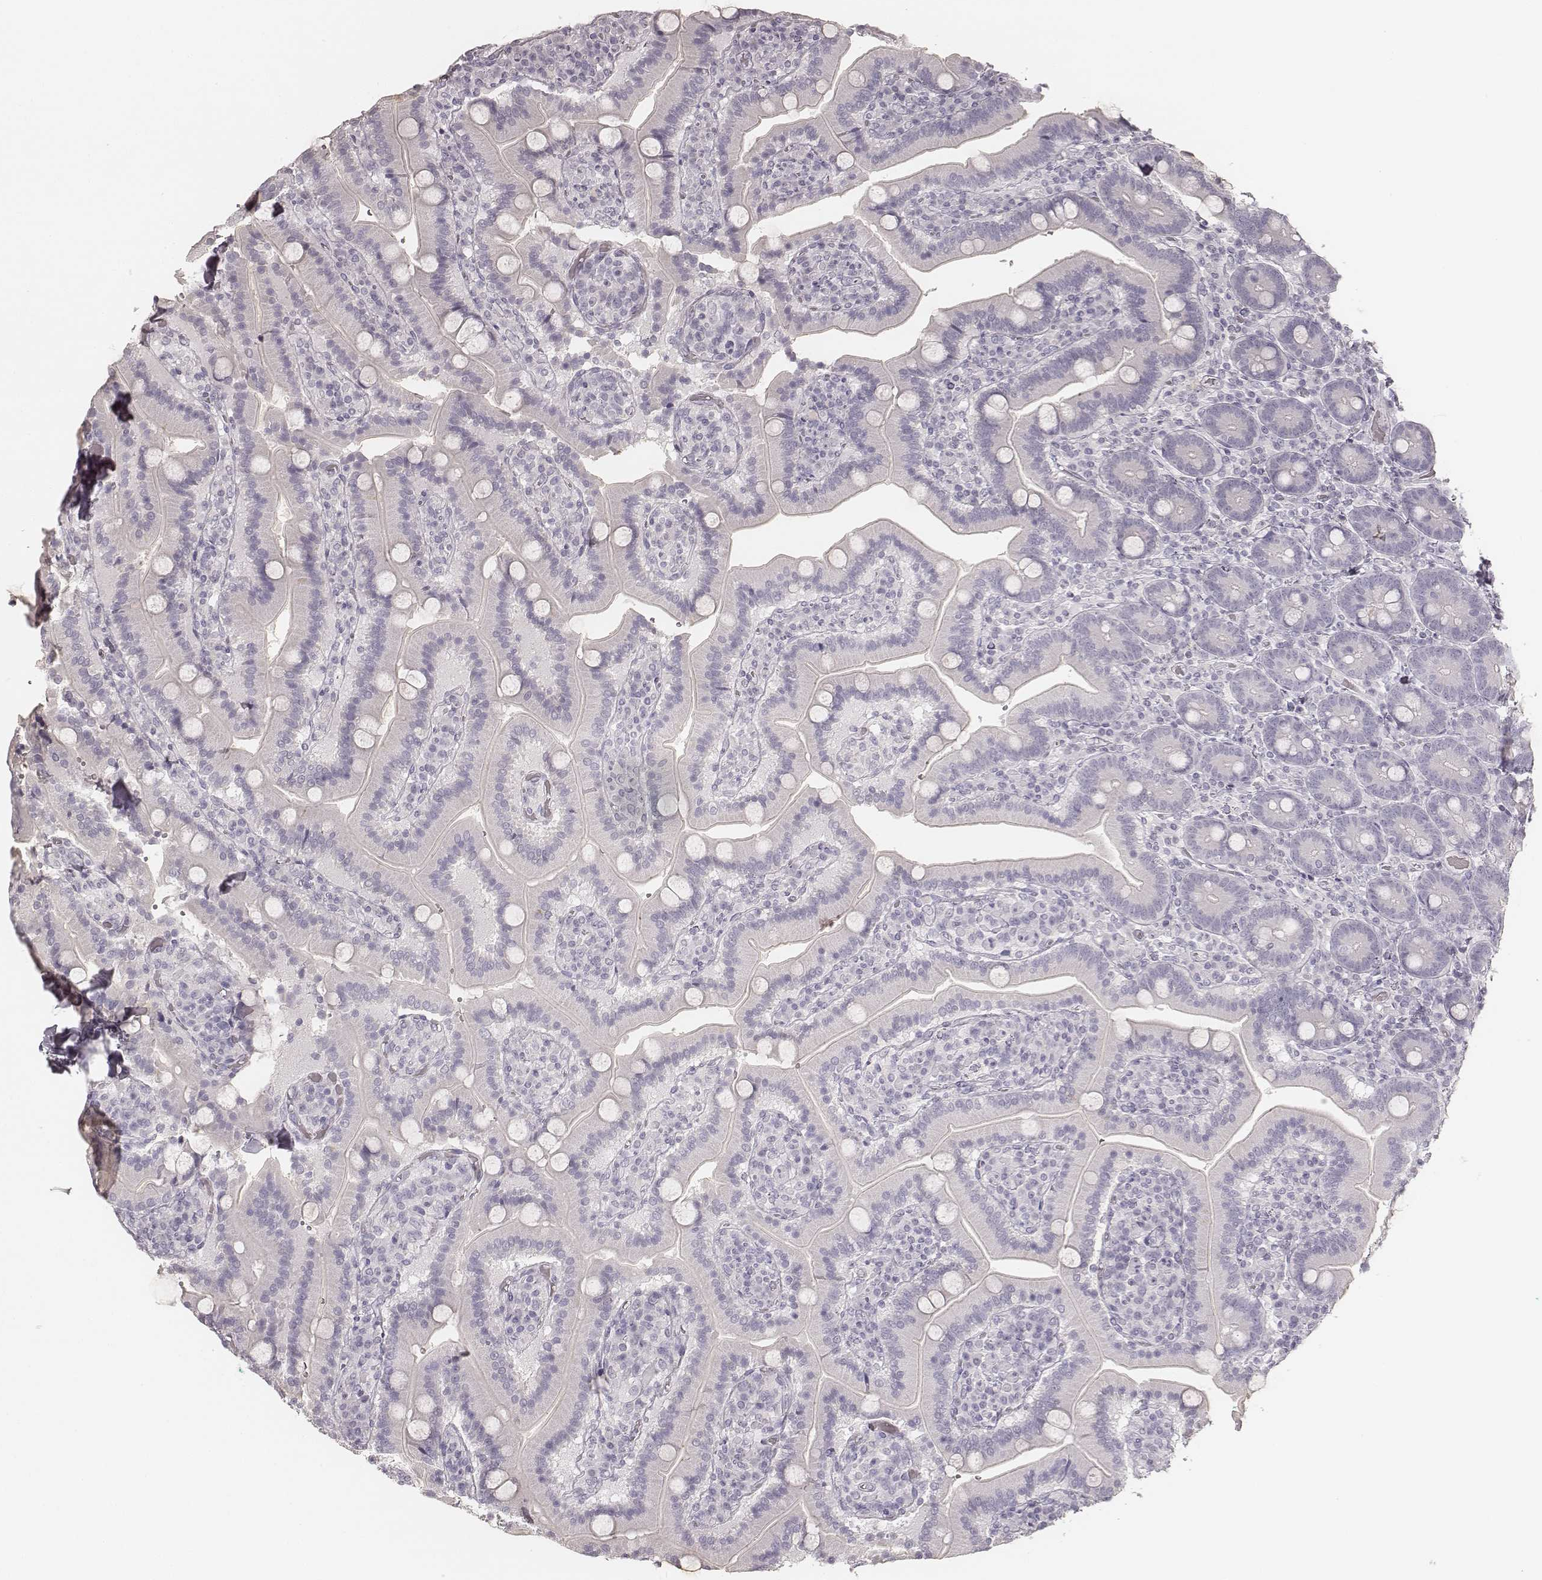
{"staining": {"intensity": "negative", "quantity": "none", "location": "none"}, "tissue": "duodenum", "cell_type": "Glandular cells", "image_type": "normal", "snomed": [{"axis": "morphology", "description": "Normal tissue, NOS"}, {"axis": "topography", "description": "Duodenum"}], "caption": "Glandular cells show no significant protein expression in benign duodenum. (Brightfield microscopy of DAB (3,3'-diaminobenzidine) immunohistochemistry at high magnification).", "gene": "KRT31", "patient": {"sex": "female", "age": 62}}